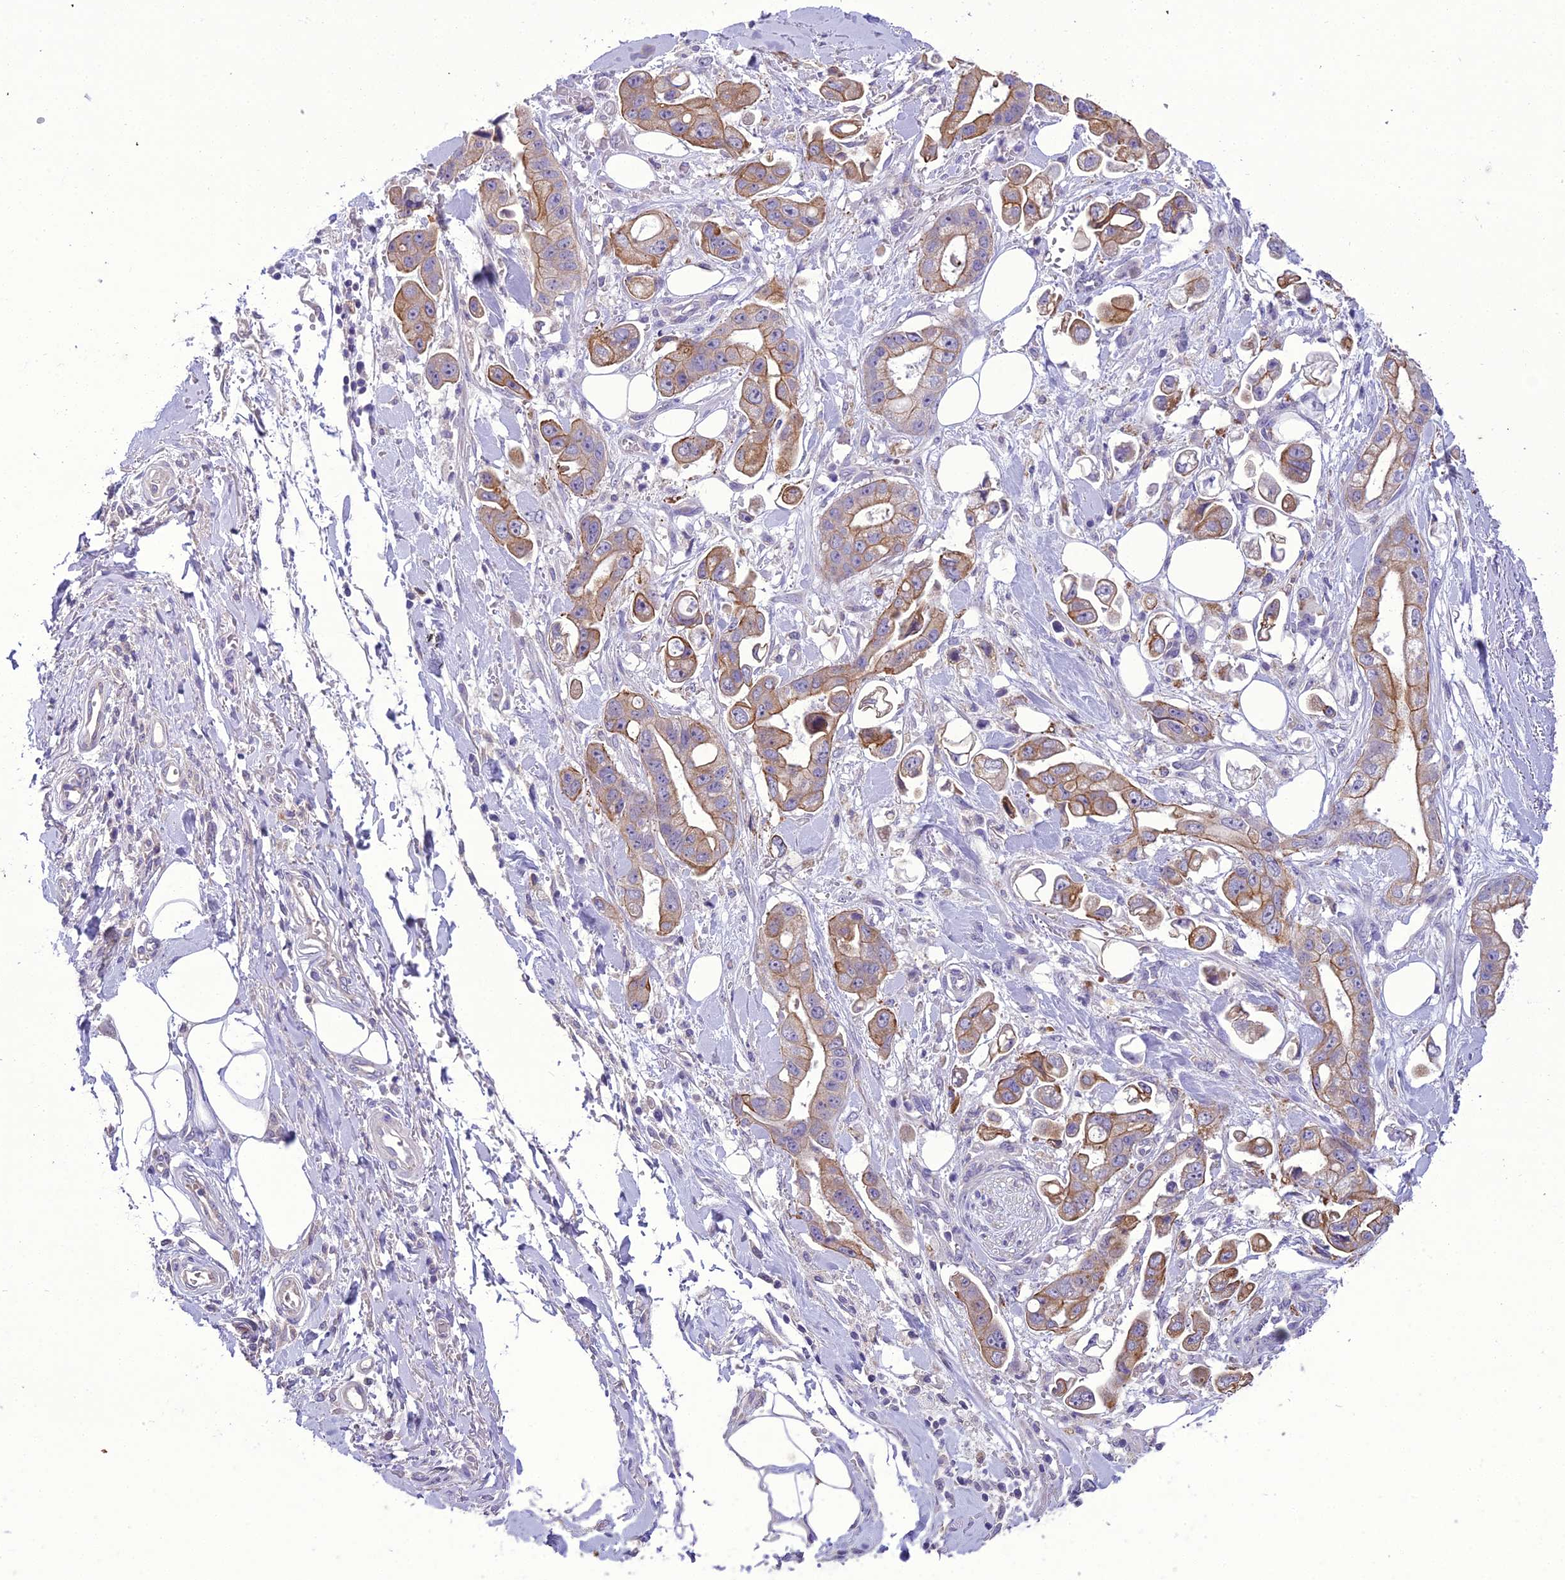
{"staining": {"intensity": "moderate", "quantity": "25%-75%", "location": "cytoplasmic/membranous"}, "tissue": "stomach cancer", "cell_type": "Tumor cells", "image_type": "cancer", "snomed": [{"axis": "morphology", "description": "Adenocarcinoma, NOS"}, {"axis": "topography", "description": "Stomach"}], "caption": "Brown immunohistochemical staining in human stomach adenocarcinoma reveals moderate cytoplasmic/membranous expression in approximately 25%-75% of tumor cells.", "gene": "SCRT1", "patient": {"sex": "male", "age": 62}}